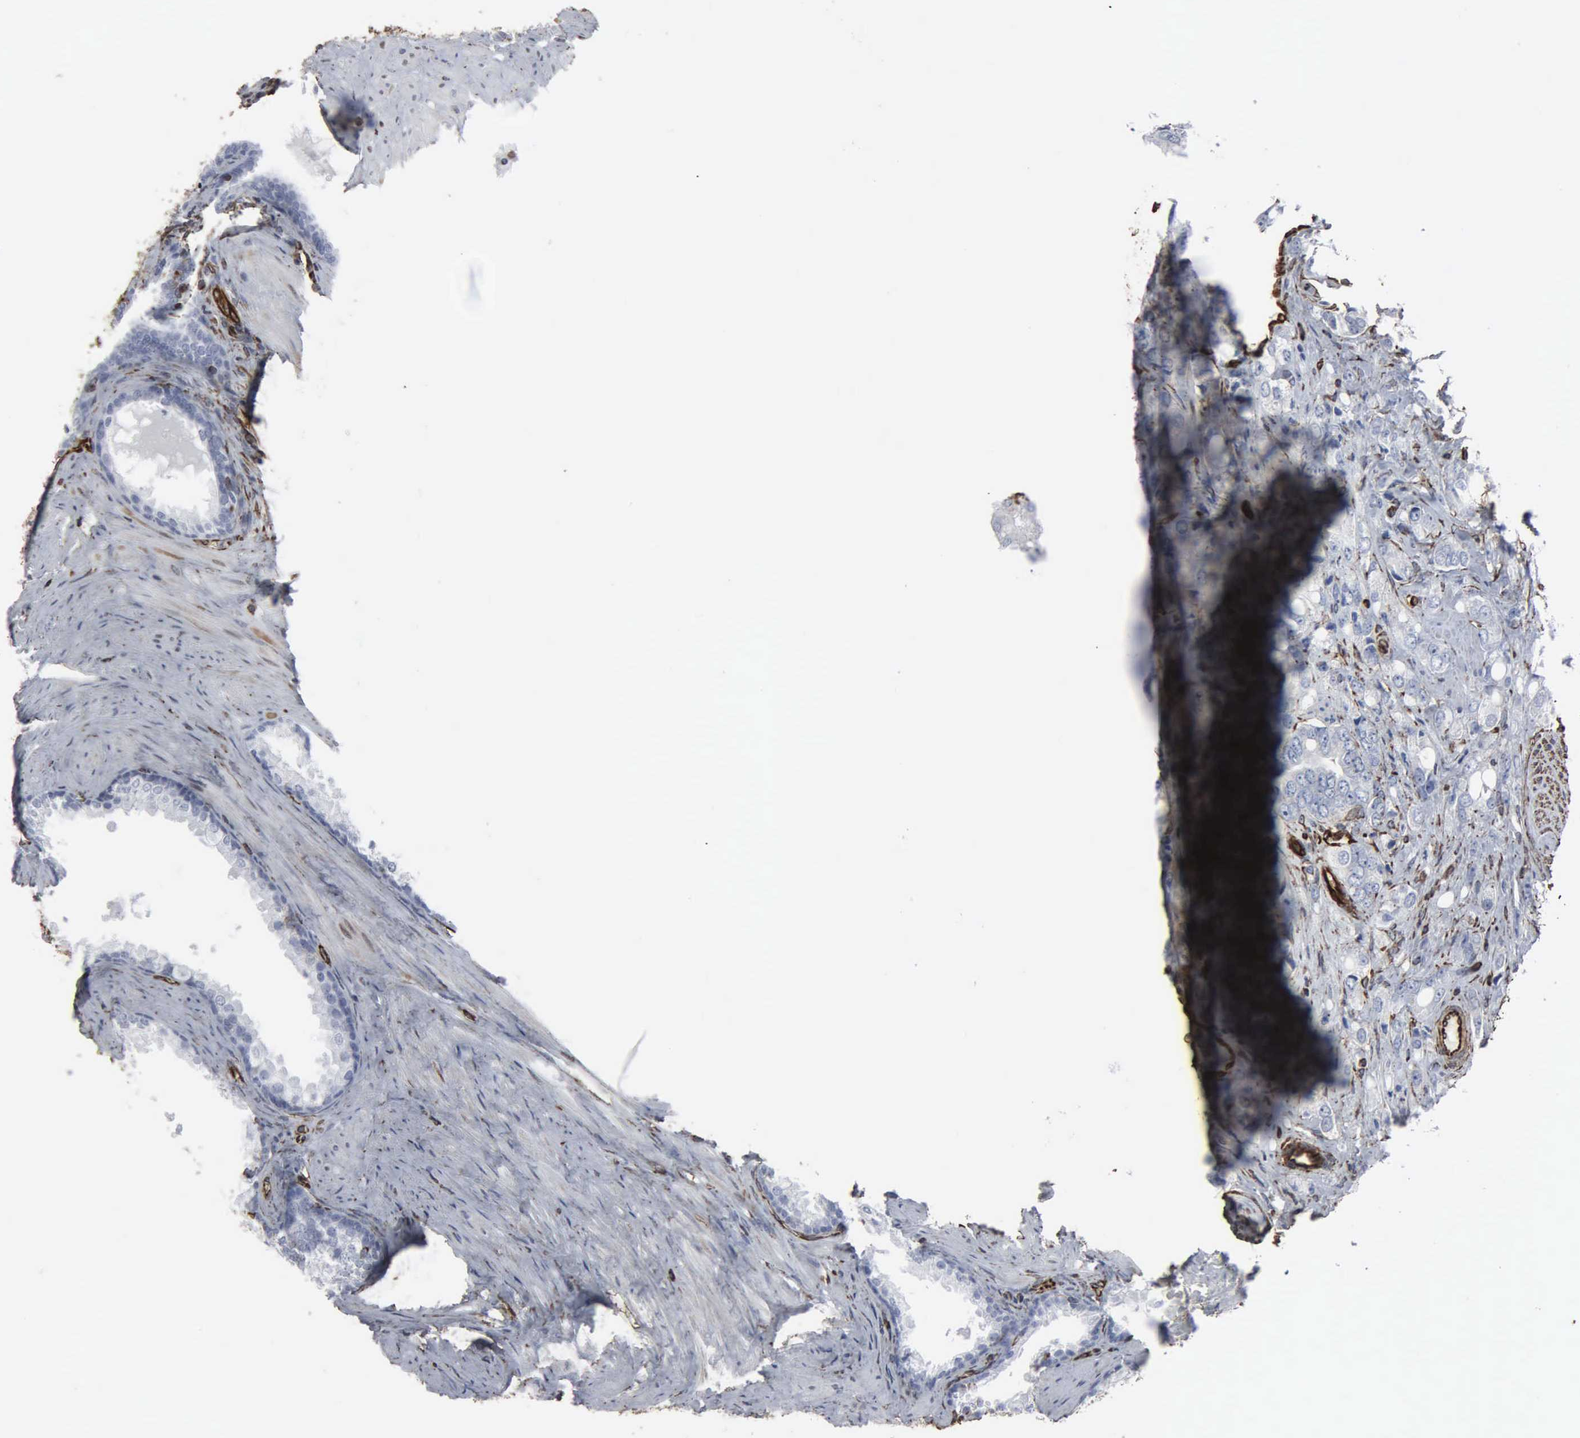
{"staining": {"intensity": "negative", "quantity": "none", "location": "none"}, "tissue": "prostate cancer", "cell_type": "Tumor cells", "image_type": "cancer", "snomed": [{"axis": "morphology", "description": "Adenocarcinoma, Medium grade"}, {"axis": "topography", "description": "Prostate"}], "caption": "IHC histopathology image of human prostate medium-grade adenocarcinoma stained for a protein (brown), which demonstrates no staining in tumor cells.", "gene": "CCNE1", "patient": {"sex": "male", "age": 60}}